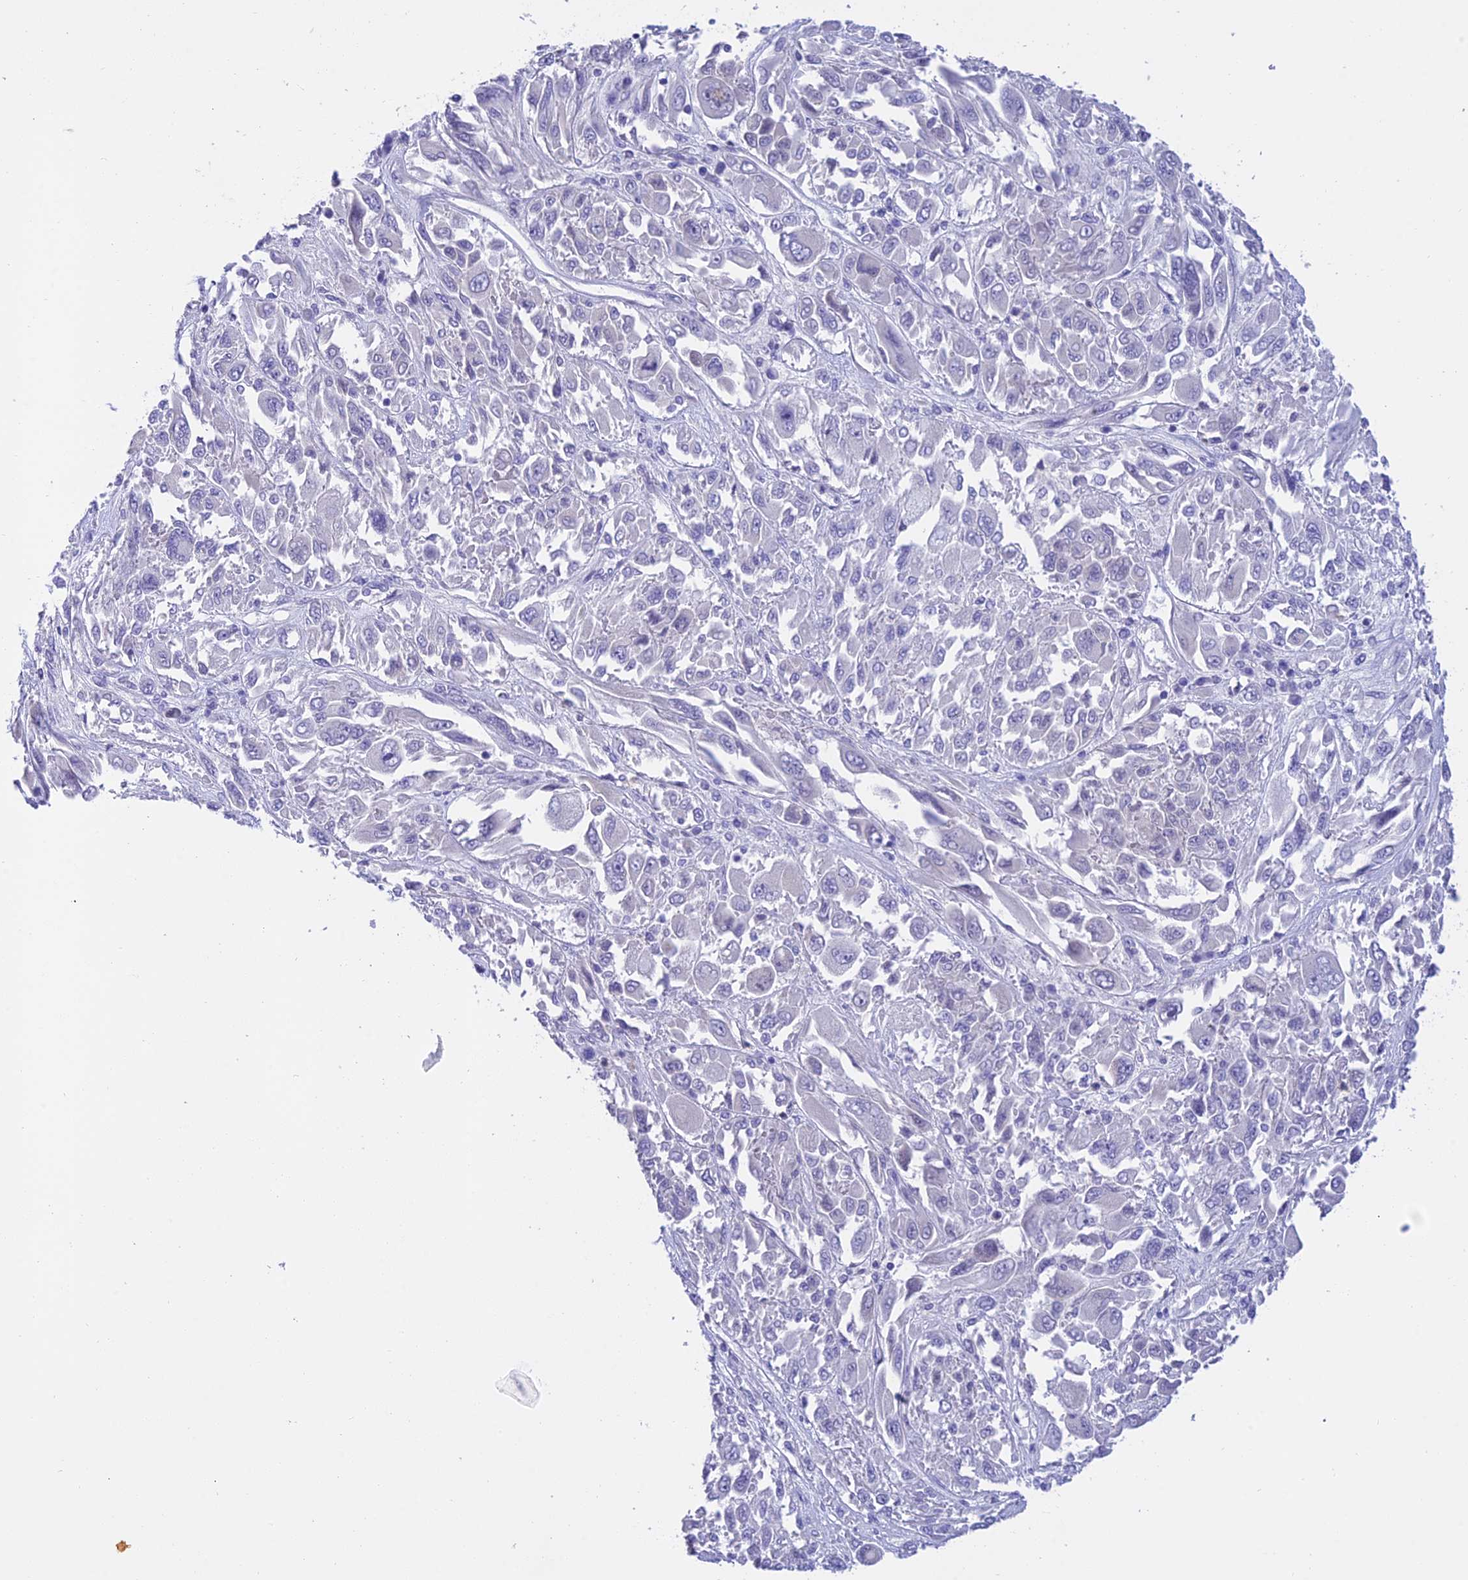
{"staining": {"intensity": "negative", "quantity": "none", "location": "none"}, "tissue": "melanoma", "cell_type": "Tumor cells", "image_type": "cancer", "snomed": [{"axis": "morphology", "description": "Malignant melanoma, NOS"}, {"axis": "topography", "description": "Skin"}], "caption": "Protein analysis of melanoma demonstrates no significant positivity in tumor cells.", "gene": "C17orf67", "patient": {"sex": "female", "age": 91}}